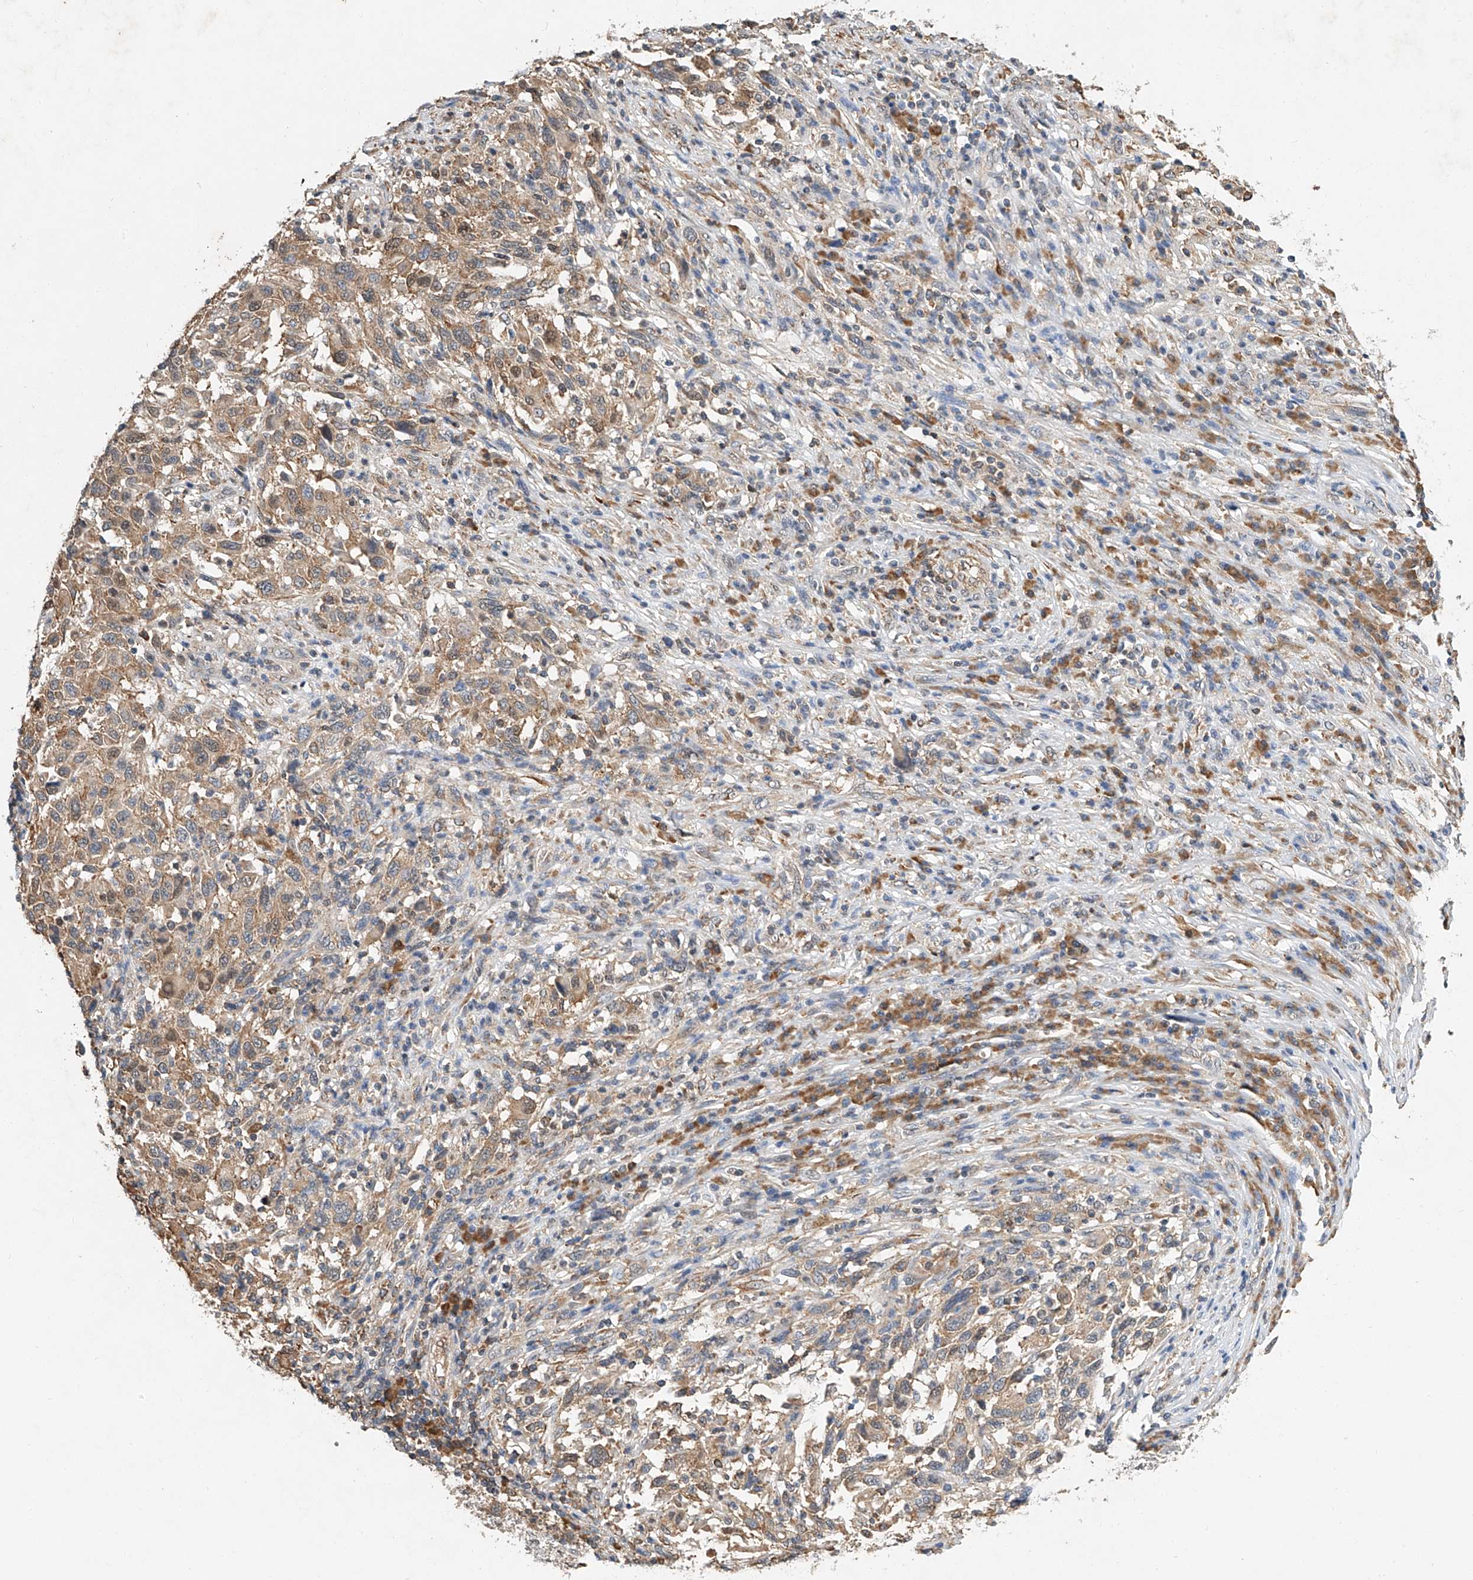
{"staining": {"intensity": "weak", "quantity": ">75%", "location": "cytoplasmic/membranous"}, "tissue": "melanoma", "cell_type": "Tumor cells", "image_type": "cancer", "snomed": [{"axis": "morphology", "description": "Malignant melanoma, Metastatic site"}, {"axis": "topography", "description": "Lymph node"}], "caption": "Tumor cells reveal low levels of weak cytoplasmic/membranous staining in about >75% of cells in melanoma. The staining was performed using DAB (3,3'-diaminobenzidine), with brown indicating positive protein expression. Nuclei are stained blue with hematoxylin.", "gene": "CTDP1", "patient": {"sex": "male", "age": 61}}